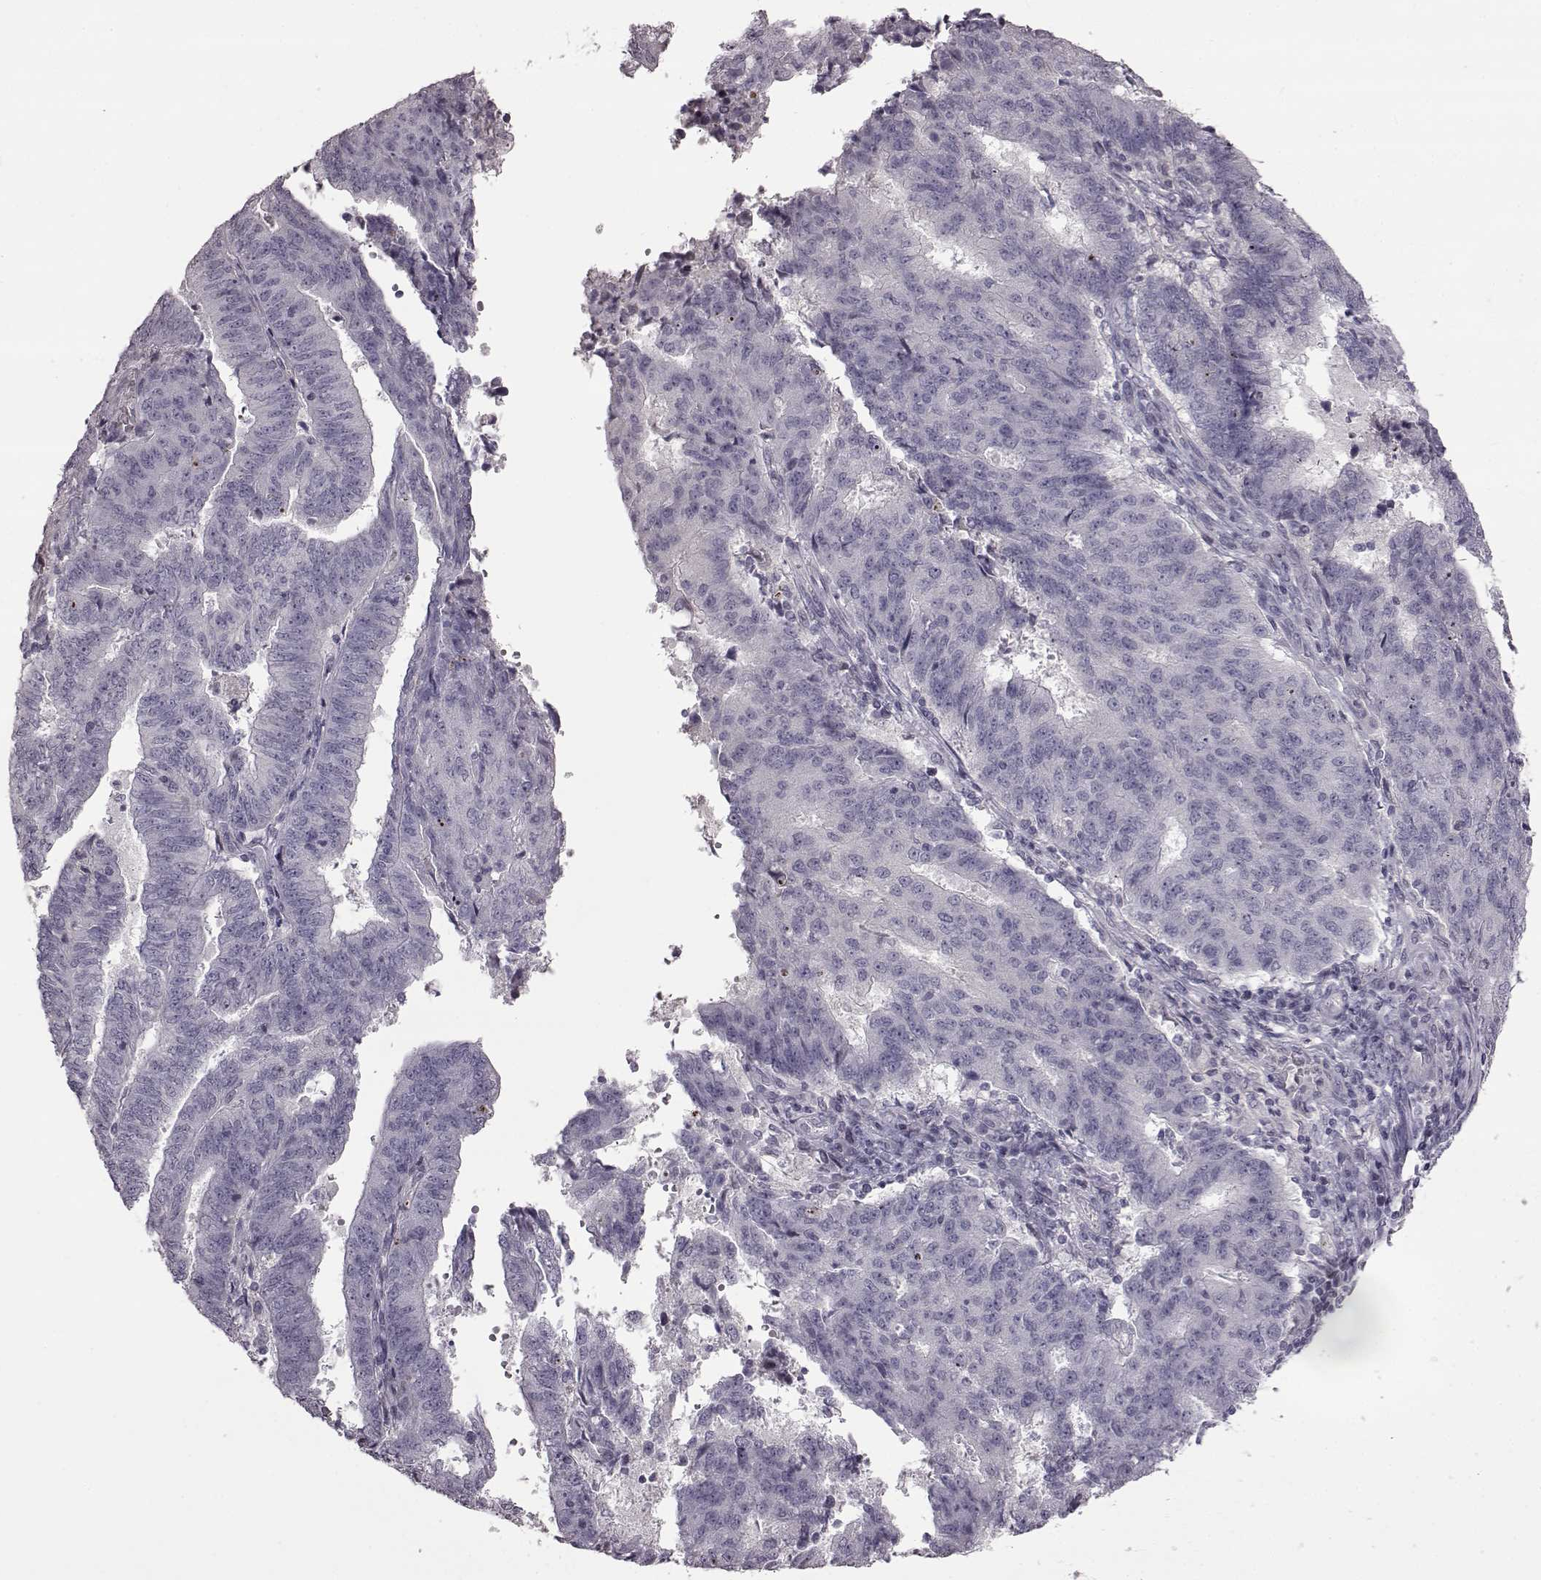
{"staining": {"intensity": "negative", "quantity": "none", "location": "none"}, "tissue": "endometrial cancer", "cell_type": "Tumor cells", "image_type": "cancer", "snomed": [{"axis": "morphology", "description": "Adenocarcinoma, NOS"}, {"axis": "topography", "description": "Endometrium"}], "caption": "Tumor cells are negative for protein expression in human endometrial cancer (adenocarcinoma).", "gene": "GAL", "patient": {"sex": "female", "age": 82}}